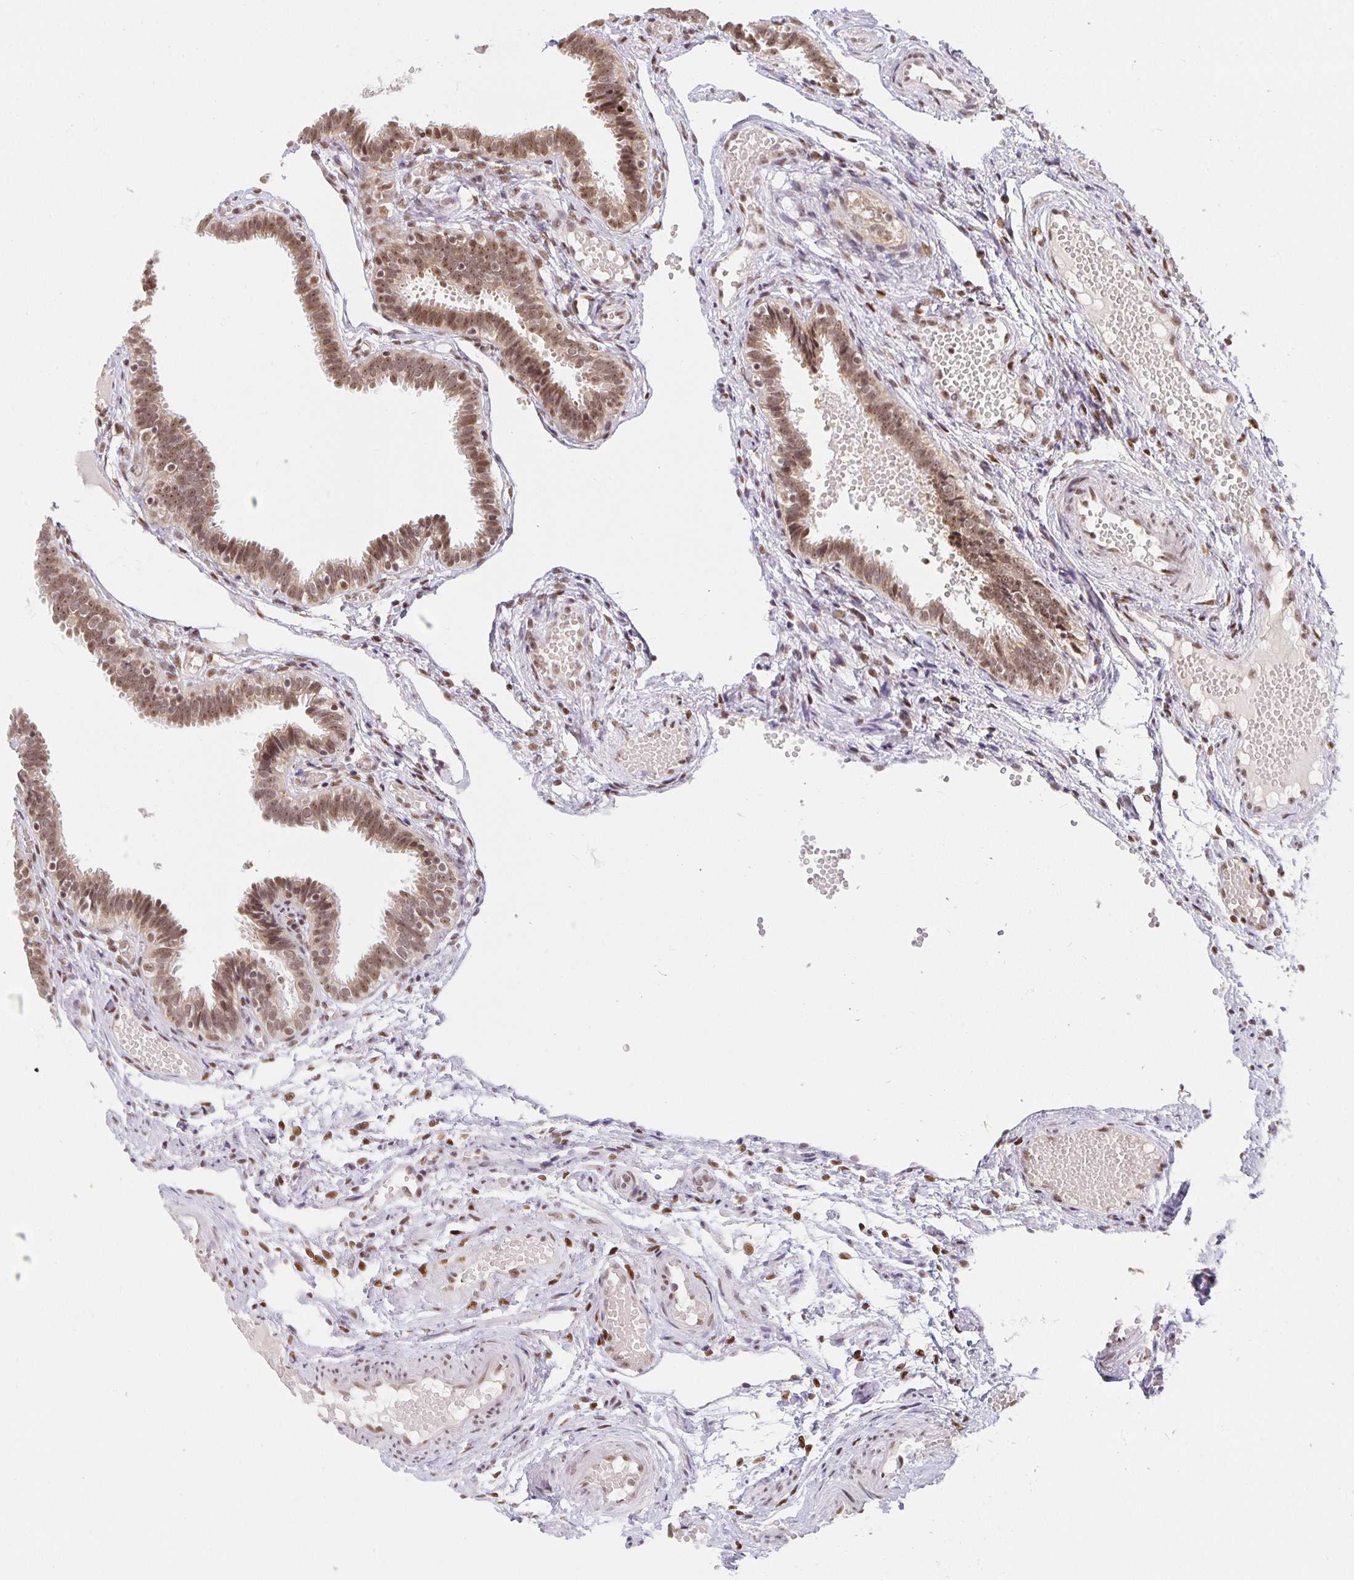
{"staining": {"intensity": "moderate", "quantity": ">75%", "location": "nuclear"}, "tissue": "fallopian tube", "cell_type": "Glandular cells", "image_type": "normal", "snomed": [{"axis": "morphology", "description": "Normal tissue, NOS"}, {"axis": "topography", "description": "Fallopian tube"}], "caption": "This is a photomicrograph of IHC staining of normal fallopian tube, which shows moderate positivity in the nuclear of glandular cells.", "gene": "SMARCA2", "patient": {"sex": "female", "age": 37}}